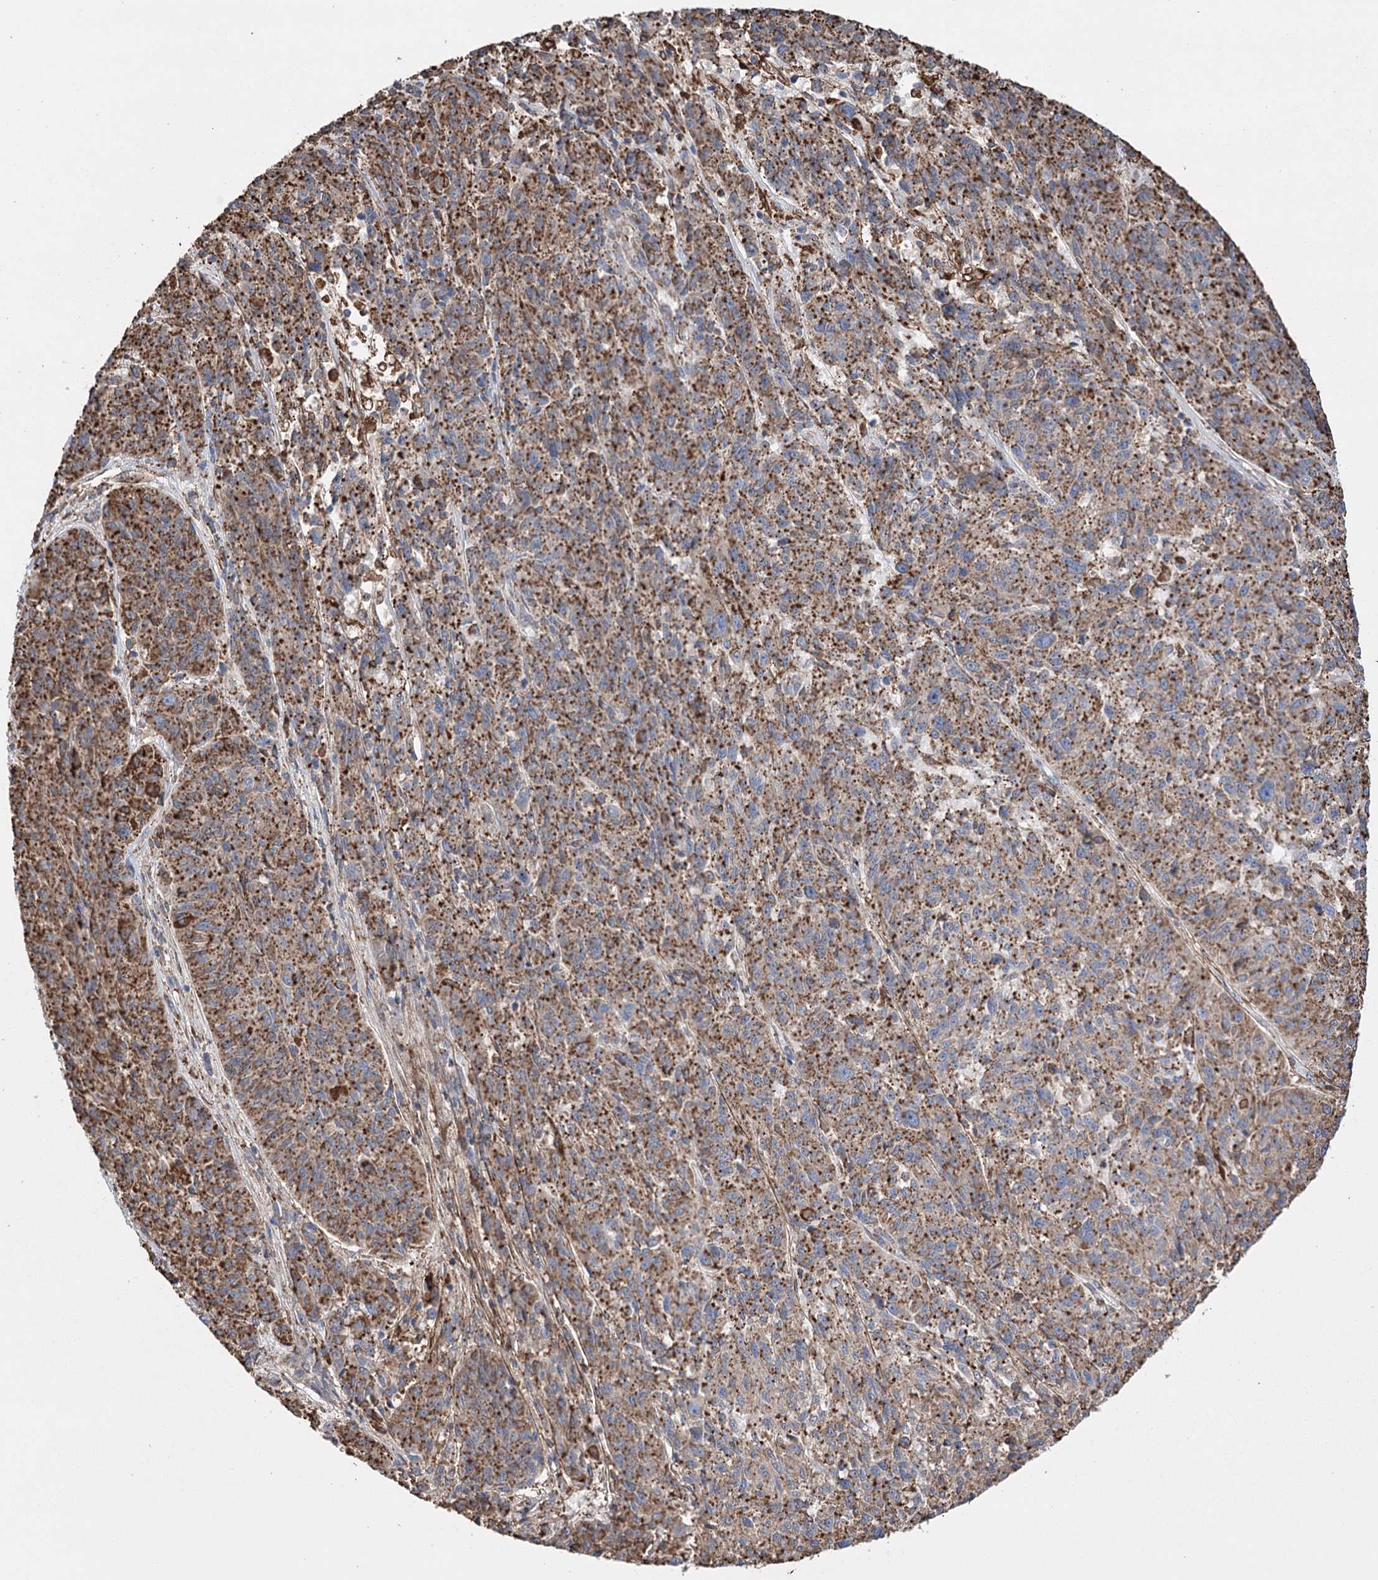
{"staining": {"intensity": "moderate", "quantity": ">75%", "location": "cytoplasmic/membranous"}, "tissue": "melanoma", "cell_type": "Tumor cells", "image_type": "cancer", "snomed": [{"axis": "morphology", "description": "Malignant melanoma, NOS"}, {"axis": "topography", "description": "Skin"}], "caption": "Immunohistochemistry (IHC) of melanoma shows medium levels of moderate cytoplasmic/membranous positivity in about >75% of tumor cells. The protein is shown in brown color, while the nuclei are stained blue.", "gene": "TRIM71", "patient": {"sex": "male", "age": 53}}